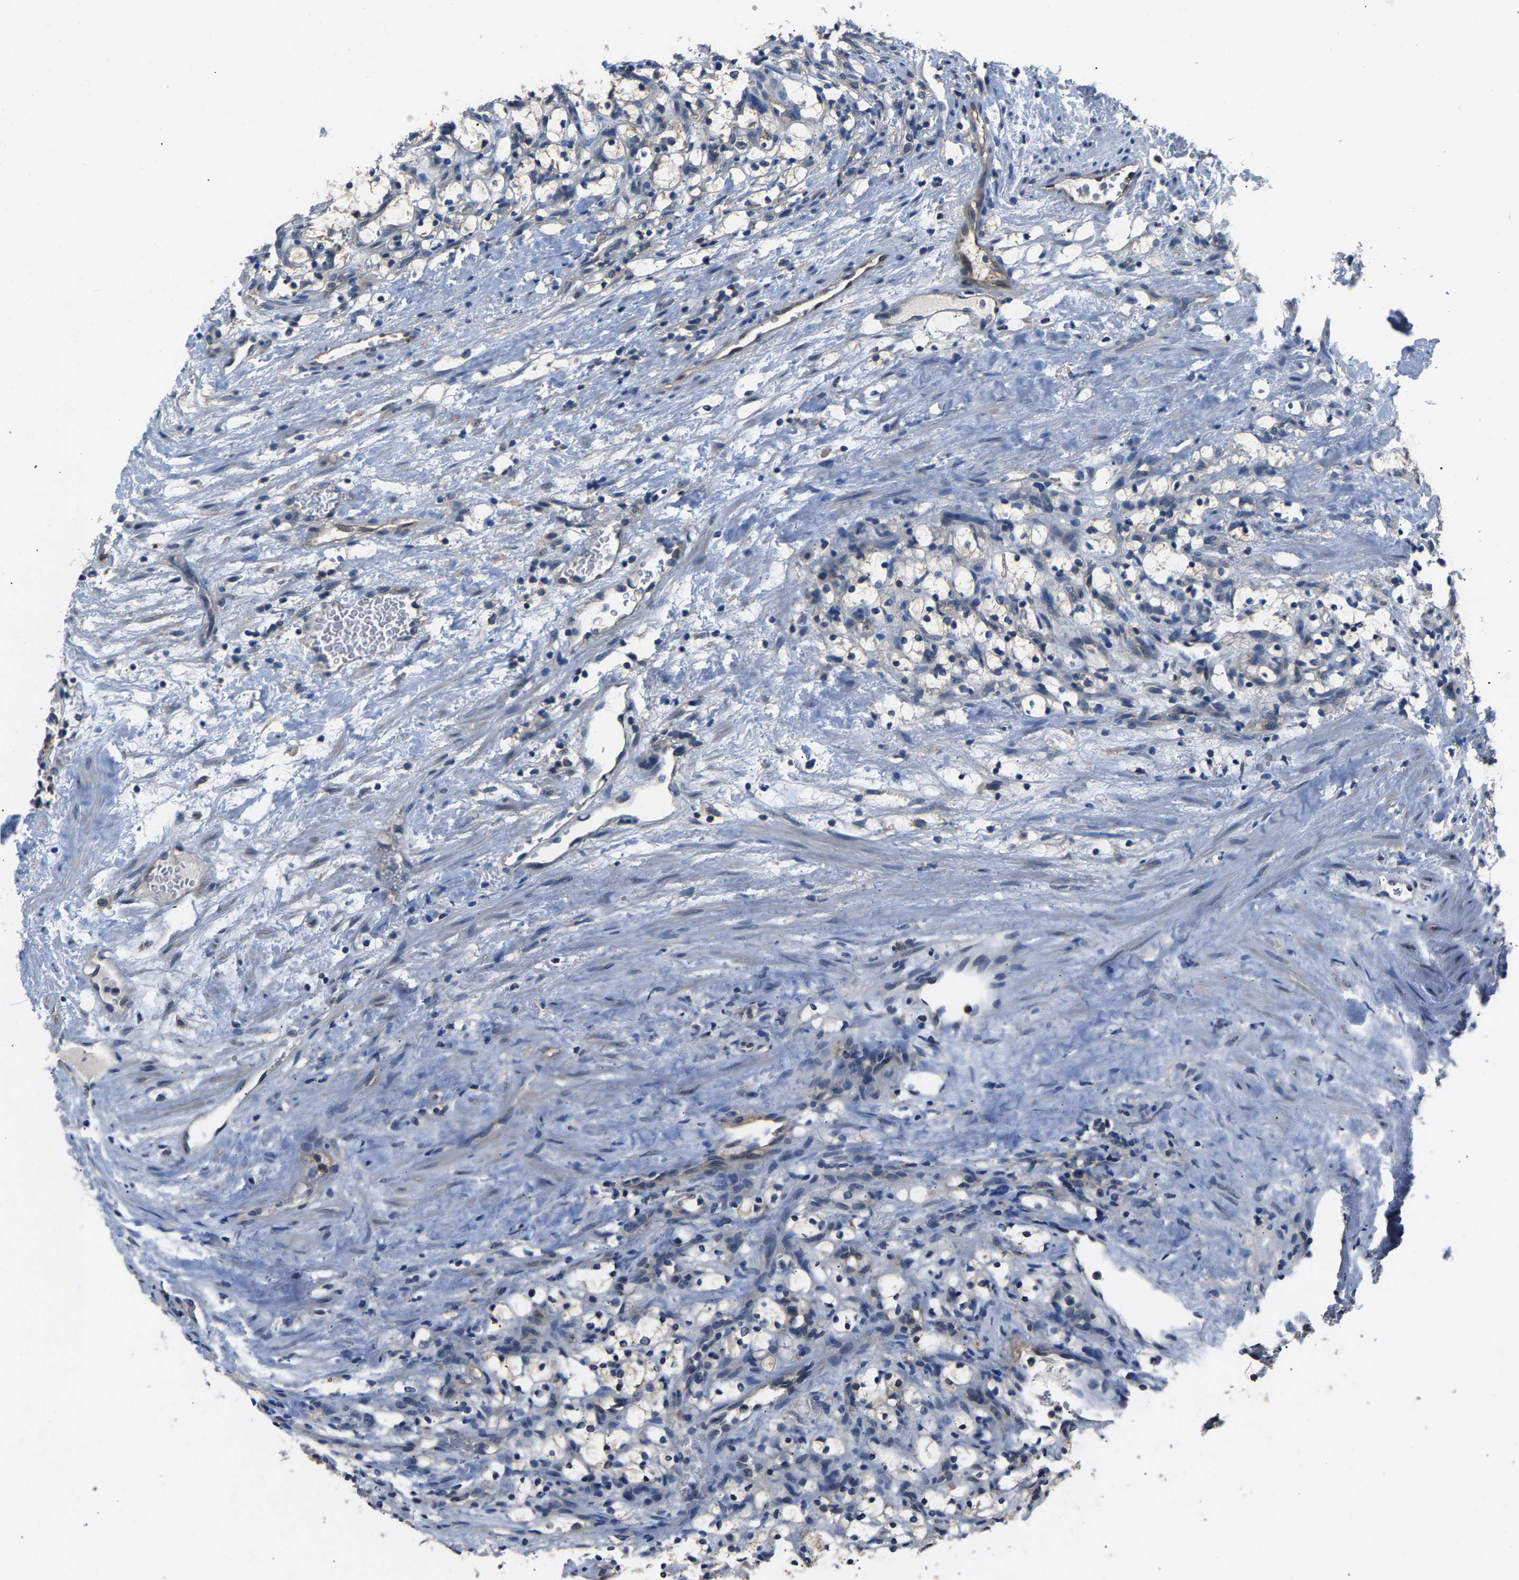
{"staining": {"intensity": "negative", "quantity": "none", "location": "none"}, "tissue": "renal cancer", "cell_type": "Tumor cells", "image_type": "cancer", "snomed": [{"axis": "morphology", "description": "Adenocarcinoma, NOS"}, {"axis": "topography", "description": "Kidney"}], "caption": "Micrograph shows no protein positivity in tumor cells of renal adenocarcinoma tissue. (Stains: DAB immunohistochemistry with hematoxylin counter stain, Microscopy: brightfield microscopy at high magnification).", "gene": "ABCC9", "patient": {"sex": "female", "age": 69}}